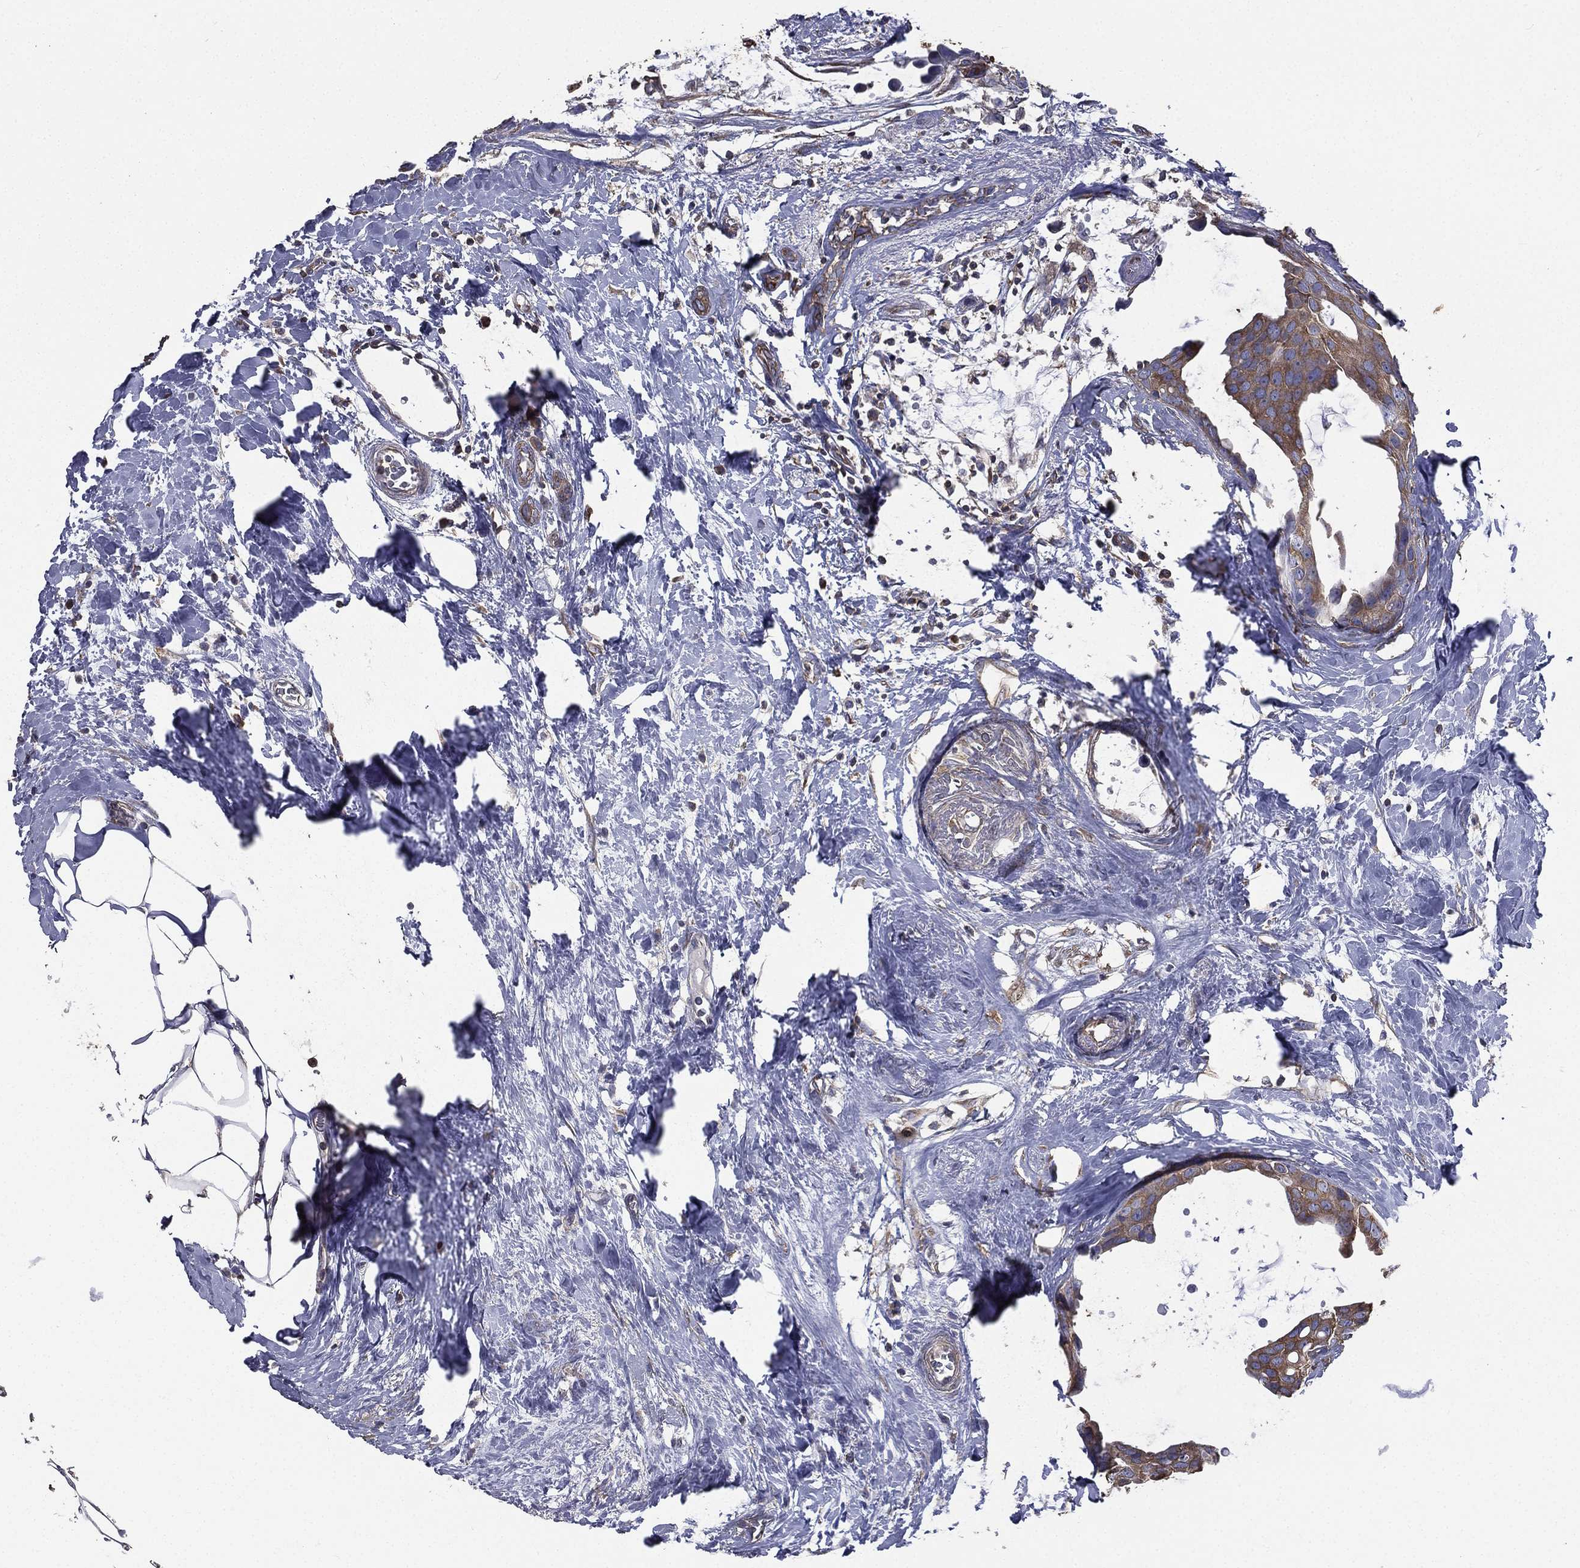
{"staining": {"intensity": "moderate", "quantity": ">75%", "location": "cytoplasmic/membranous"}, "tissue": "breast cancer", "cell_type": "Tumor cells", "image_type": "cancer", "snomed": [{"axis": "morphology", "description": "Duct carcinoma"}, {"axis": "topography", "description": "Breast"}], "caption": "The photomicrograph reveals a brown stain indicating the presence of a protein in the cytoplasmic/membranous of tumor cells in infiltrating ductal carcinoma (breast). (DAB IHC with brightfield microscopy, high magnification).", "gene": "SARS1", "patient": {"sex": "female", "age": 45}}